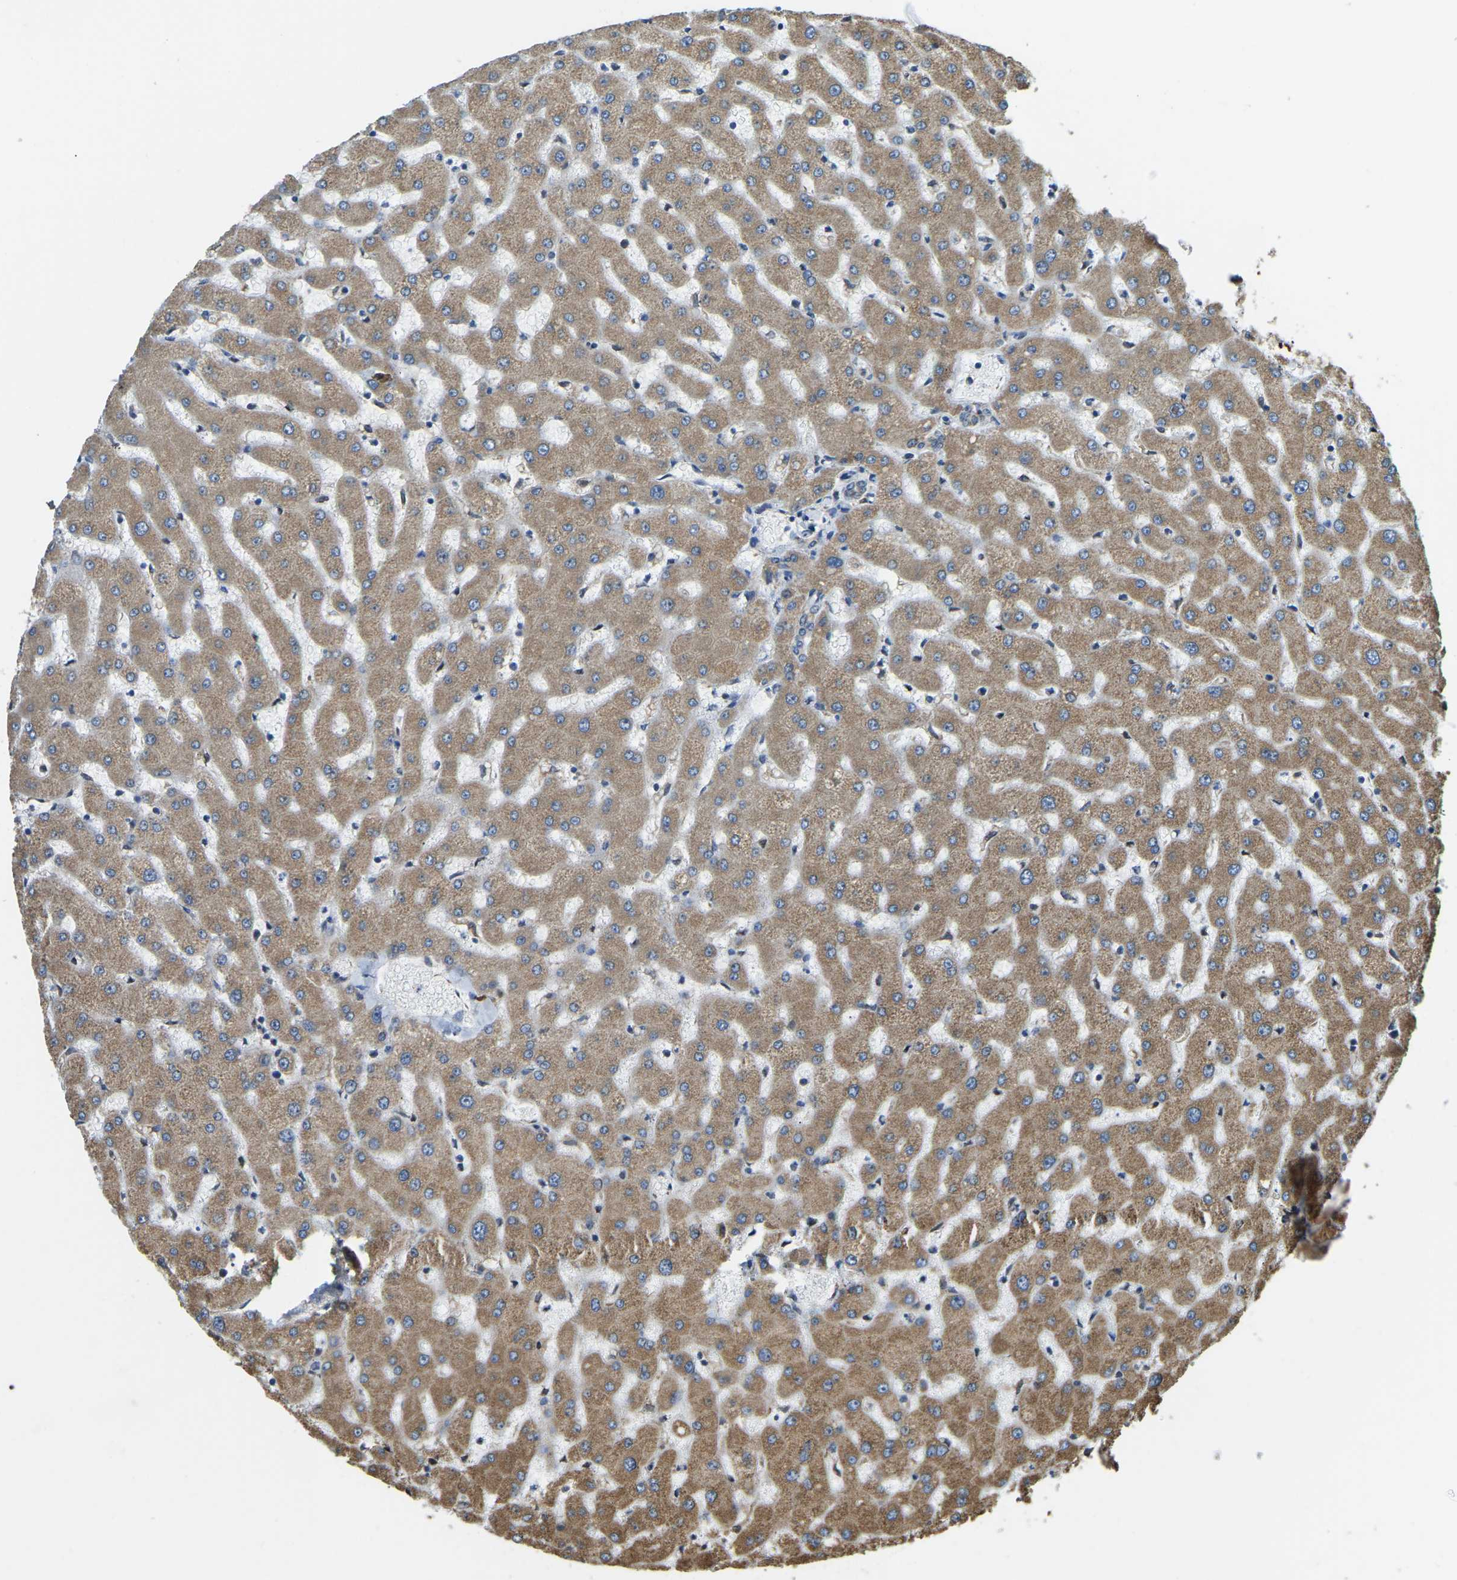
{"staining": {"intensity": "moderate", "quantity": ">75%", "location": "cytoplasmic/membranous"}, "tissue": "liver", "cell_type": "Cholangiocytes", "image_type": "normal", "snomed": [{"axis": "morphology", "description": "Normal tissue, NOS"}, {"axis": "topography", "description": "Liver"}], "caption": "Moderate cytoplasmic/membranous expression is seen in approximately >75% of cholangiocytes in unremarkable liver.", "gene": "RNF115", "patient": {"sex": "female", "age": 63}}